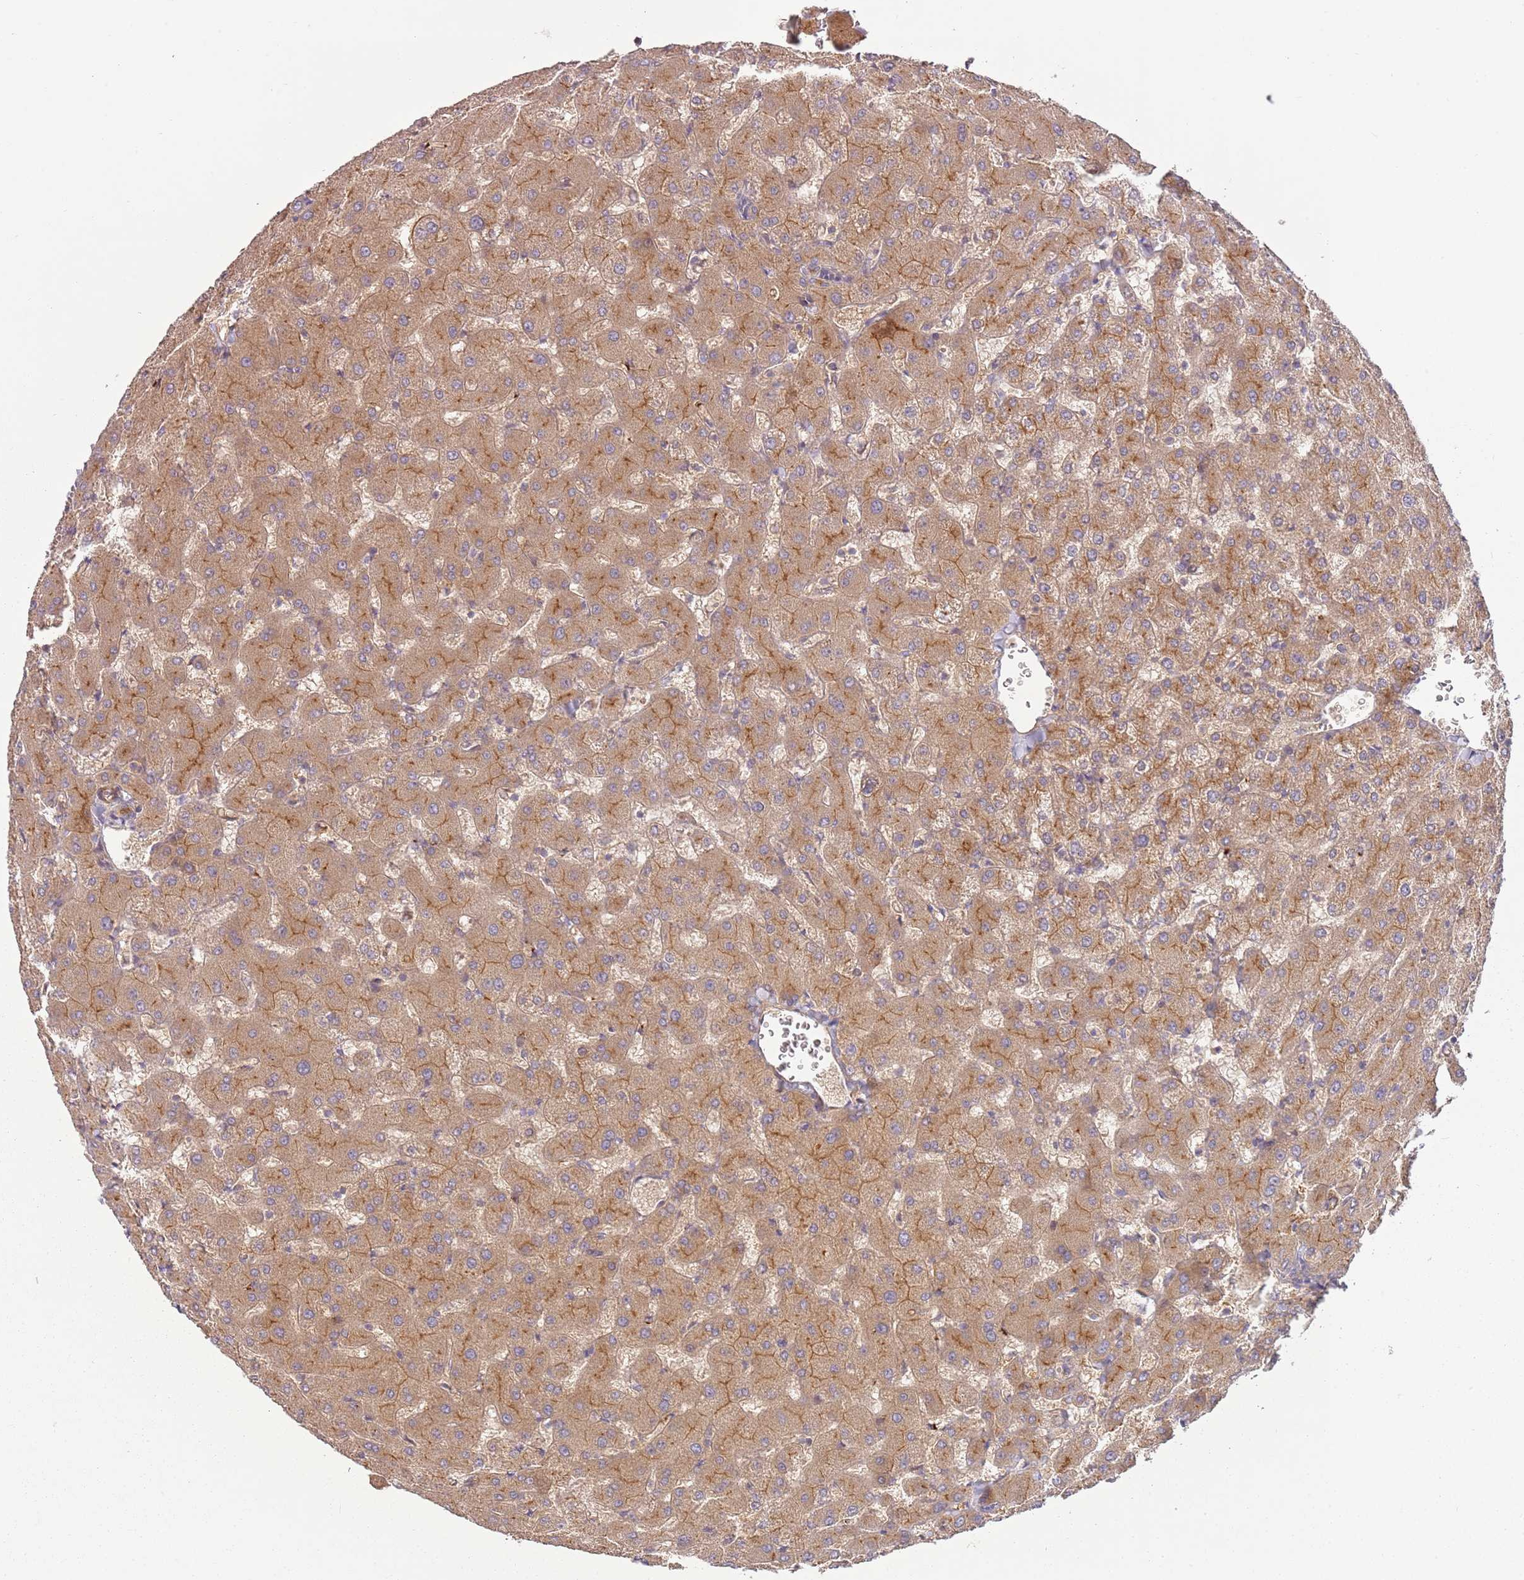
{"staining": {"intensity": "weak", "quantity": ">75%", "location": "cytoplasmic/membranous"}, "tissue": "liver", "cell_type": "Cholangiocytes", "image_type": "normal", "snomed": [{"axis": "morphology", "description": "Normal tissue, NOS"}, {"axis": "topography", "description": "Liver"}], "caption": "Weak cytoplasmic/membranous expression for a protein is seen in about >75% of cholangiocytes of normal liver using immunohistochemistry.", "gene": "RNF128", "patient": {"sex": "female", "age": 63}}